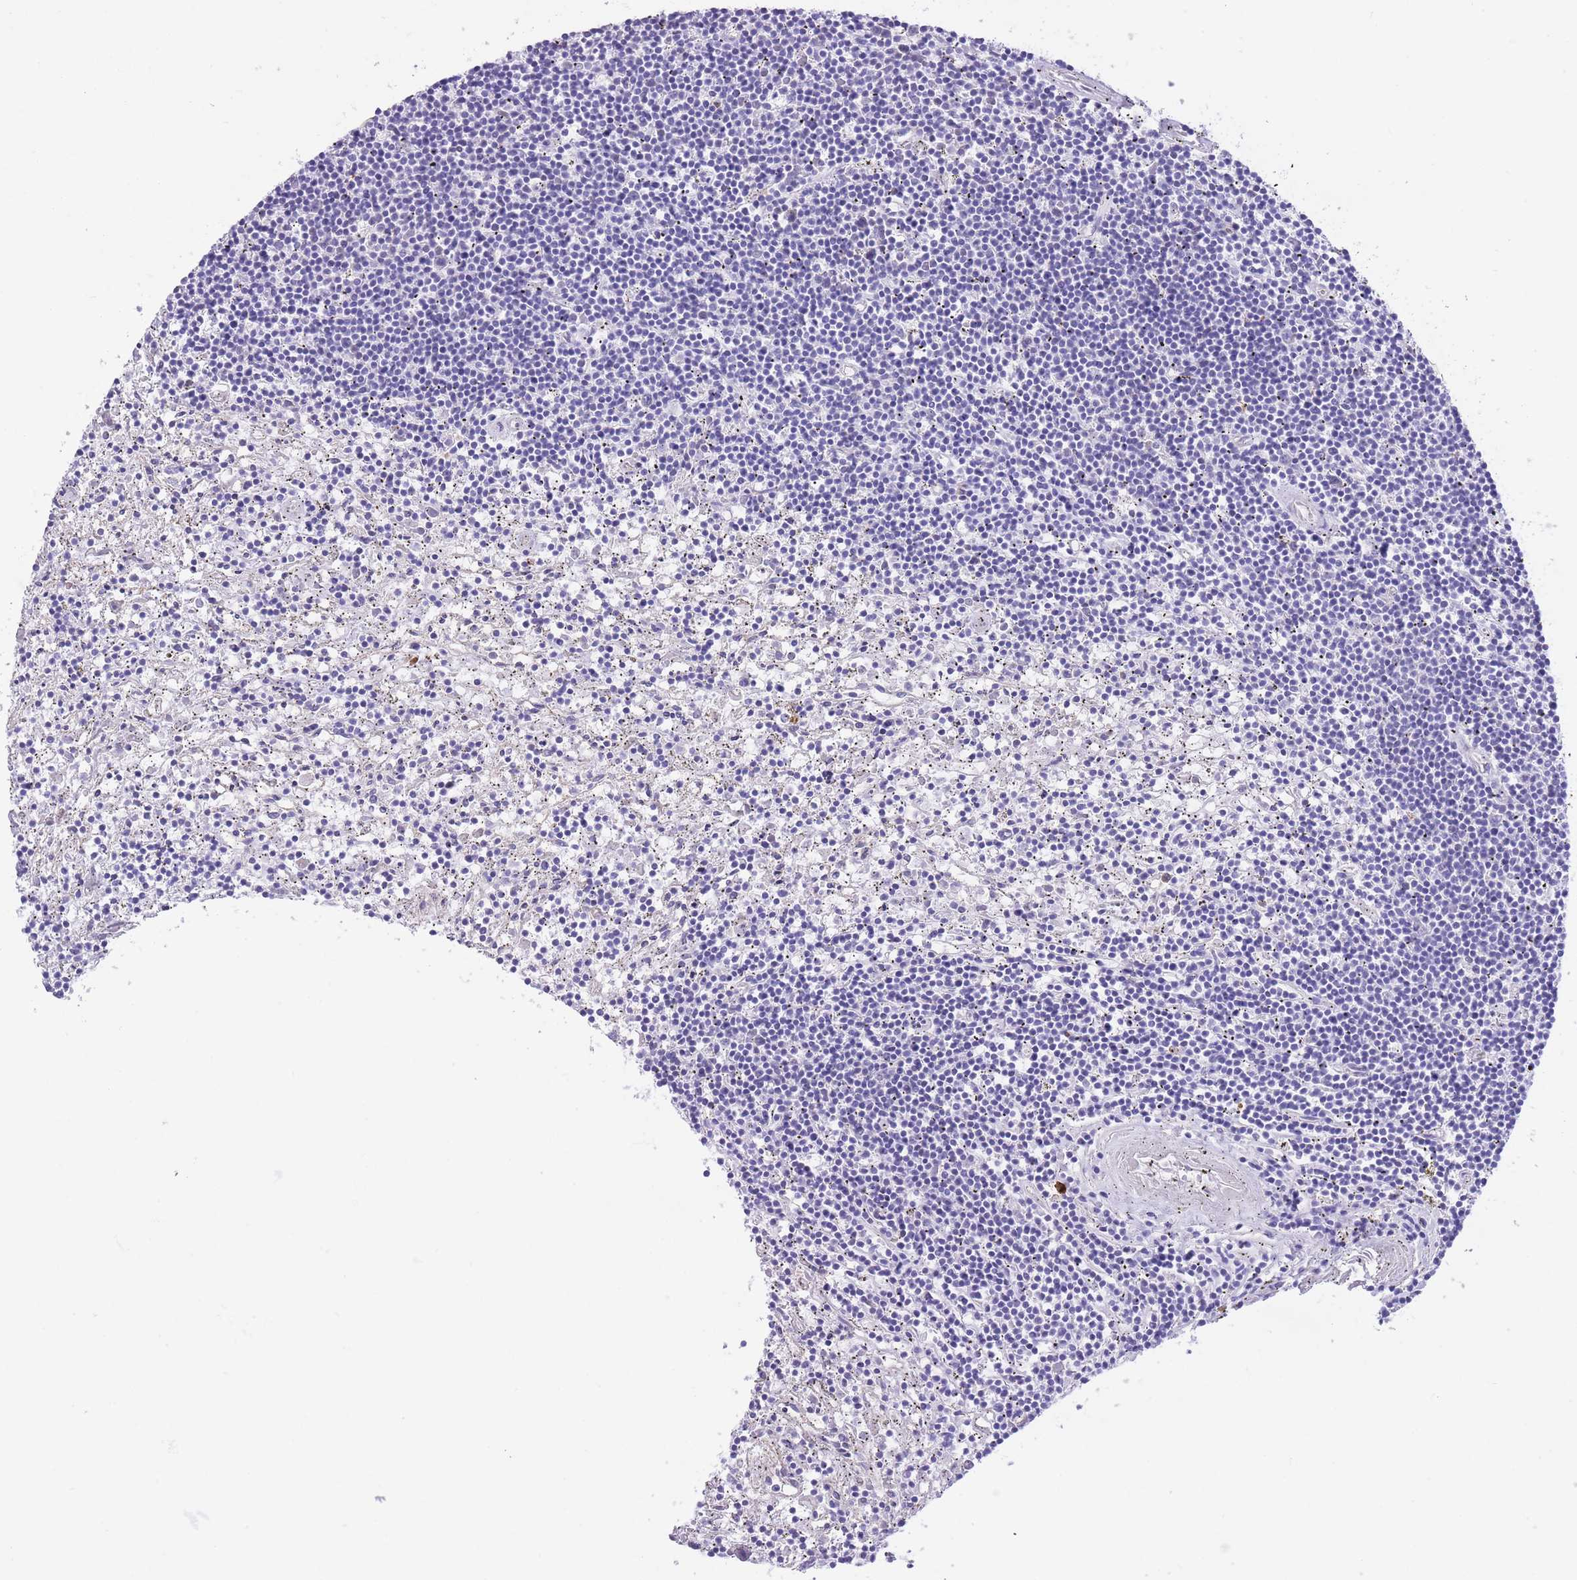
{"staining": {"intensity": "negative", "quantity": "none", "location": "none"}, "tissue": "lymphoma", "cell_type": "Tumor cells", "image_type": "cancer", "snomed": [{"axis": "morphology", "description": "Malignant lymphoma, non-Hodgkin's type, Low grade"}, {"axis": "topography", "description": "Spleen"}], "caption": "The histopathology image reveals no significant positivity in tumor cells of low-grade malignant lymphoma, non-Hodgkin's type.", "gene": "RHOU", "patient": {"sex": "male", "age": 76}}